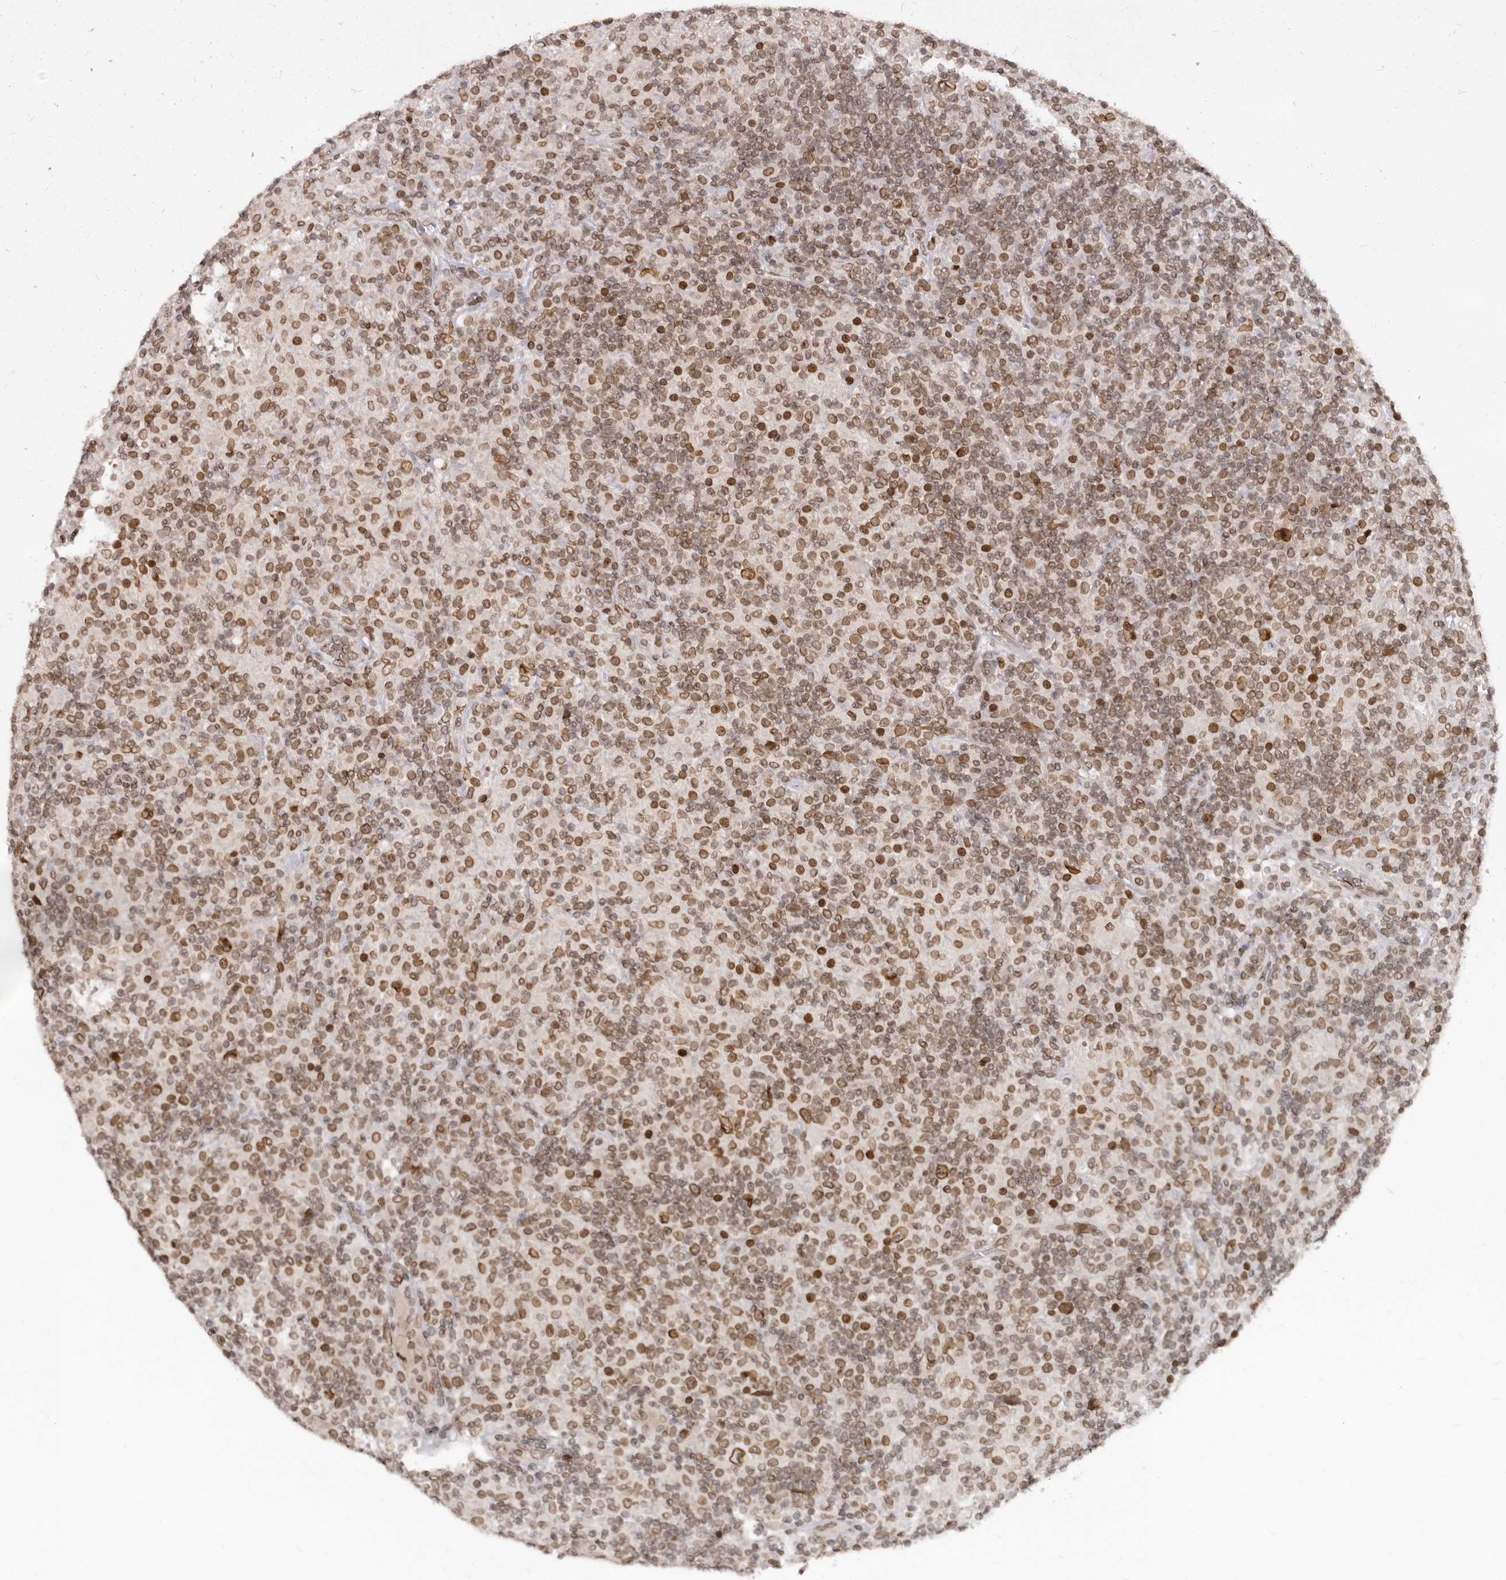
{"staining": {"intensity": "strong", "quantity": ">75%", "location": "cytoplasmic/membranous,nuclear"}, "tissue": "lymphoma", "cell_type": "Tumor cells", "image_type": "cancer", "snomed": [{"axis": "morphology", "description": "Hodgkin's disease, NOS"}, {"axis": "topography", "description": "Lymph node"}], "caption": "A brown stain shows strong cytoplasmic/membranous and nuclear positivity of a protein in Hodgkin's disease tumor cells.", "gene": "NUP153", "patient": {"sex": "male", "age": 70}}